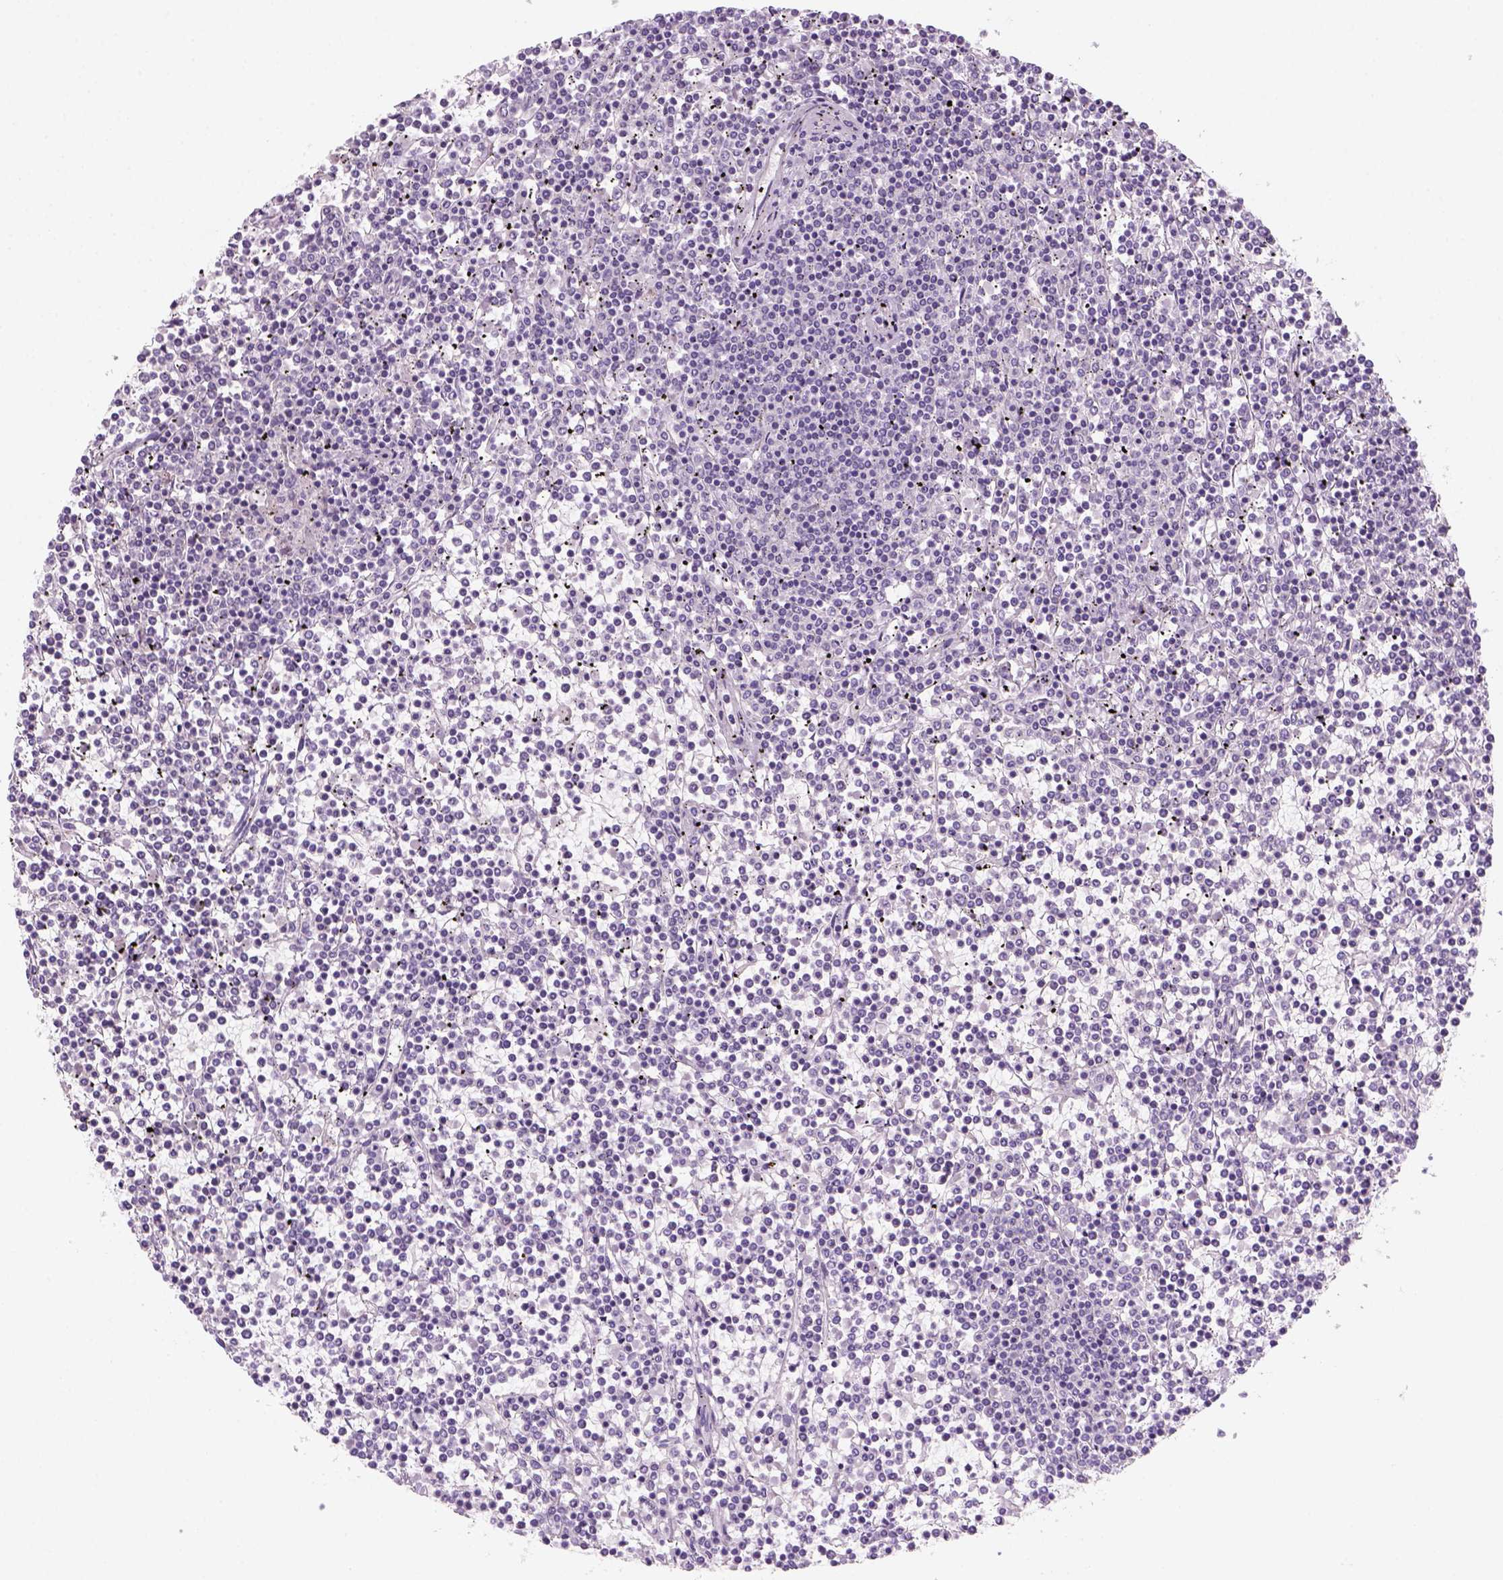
{"staining": {"intensity": "negative", "quantity": "none", "location": "none"}, "tissue": "lymphoma", "cell_type": "Tumor cells", "image_type": "cancer", "snomed": [{"axis": "morphology", "description": "Malignant lymphoma, non-Hodgkin's type, Low grade"}, {"axis": "topography", "description": "Spleen"}], "caption": "High magnification brightfield microscopy of malignant lymphoma, non-Hodgkin's type (low-grade) stained with DAB (3,3'-diaminobenzidine) (brown) and counterstained with hematoxylin (blue): tumor cells show no significant staining.", "gene": "KRT25", "patient": {"sex": "female", "age": 19}}